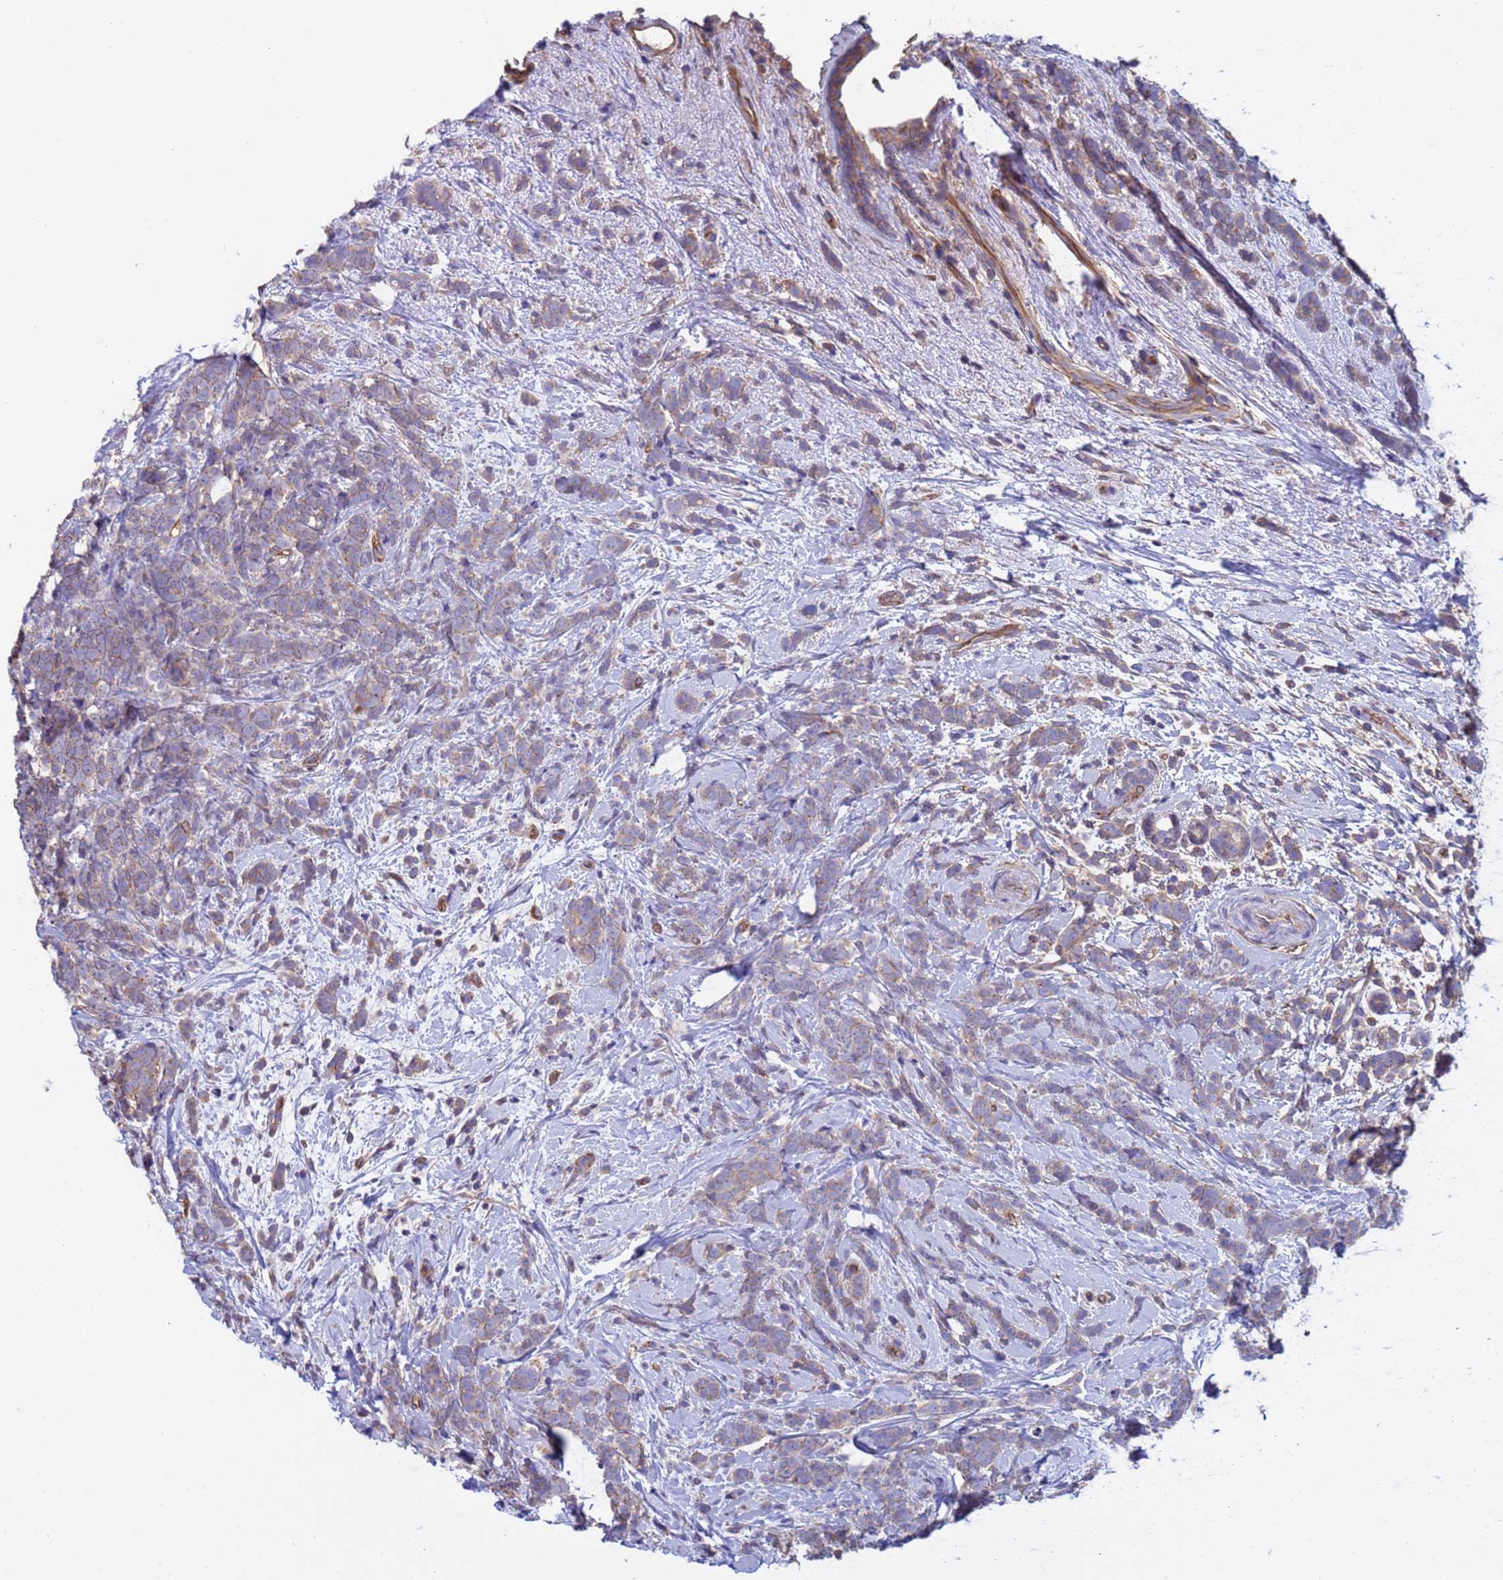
{"staining": {"intensity": "weak", "quantity": ">75%", "location": "cytoplasmic/membranous"}, "tissue": "breast cancer", "cell_type": "Tumor cells", "image_type": "cancer", "snomed": [{"axis": "morphology", "description": "Lobular carcinoma"}, {"axis": "topography", "description": "Breast"}], "caption": "The photomicrograph displays staining of breast lobular carcinoma, revealing weak cytoplasmic/membranous protein expression (brown color) within tumor cells.", "gene": "ZNF248", "patient": {"sex": "female", "age": 58}}